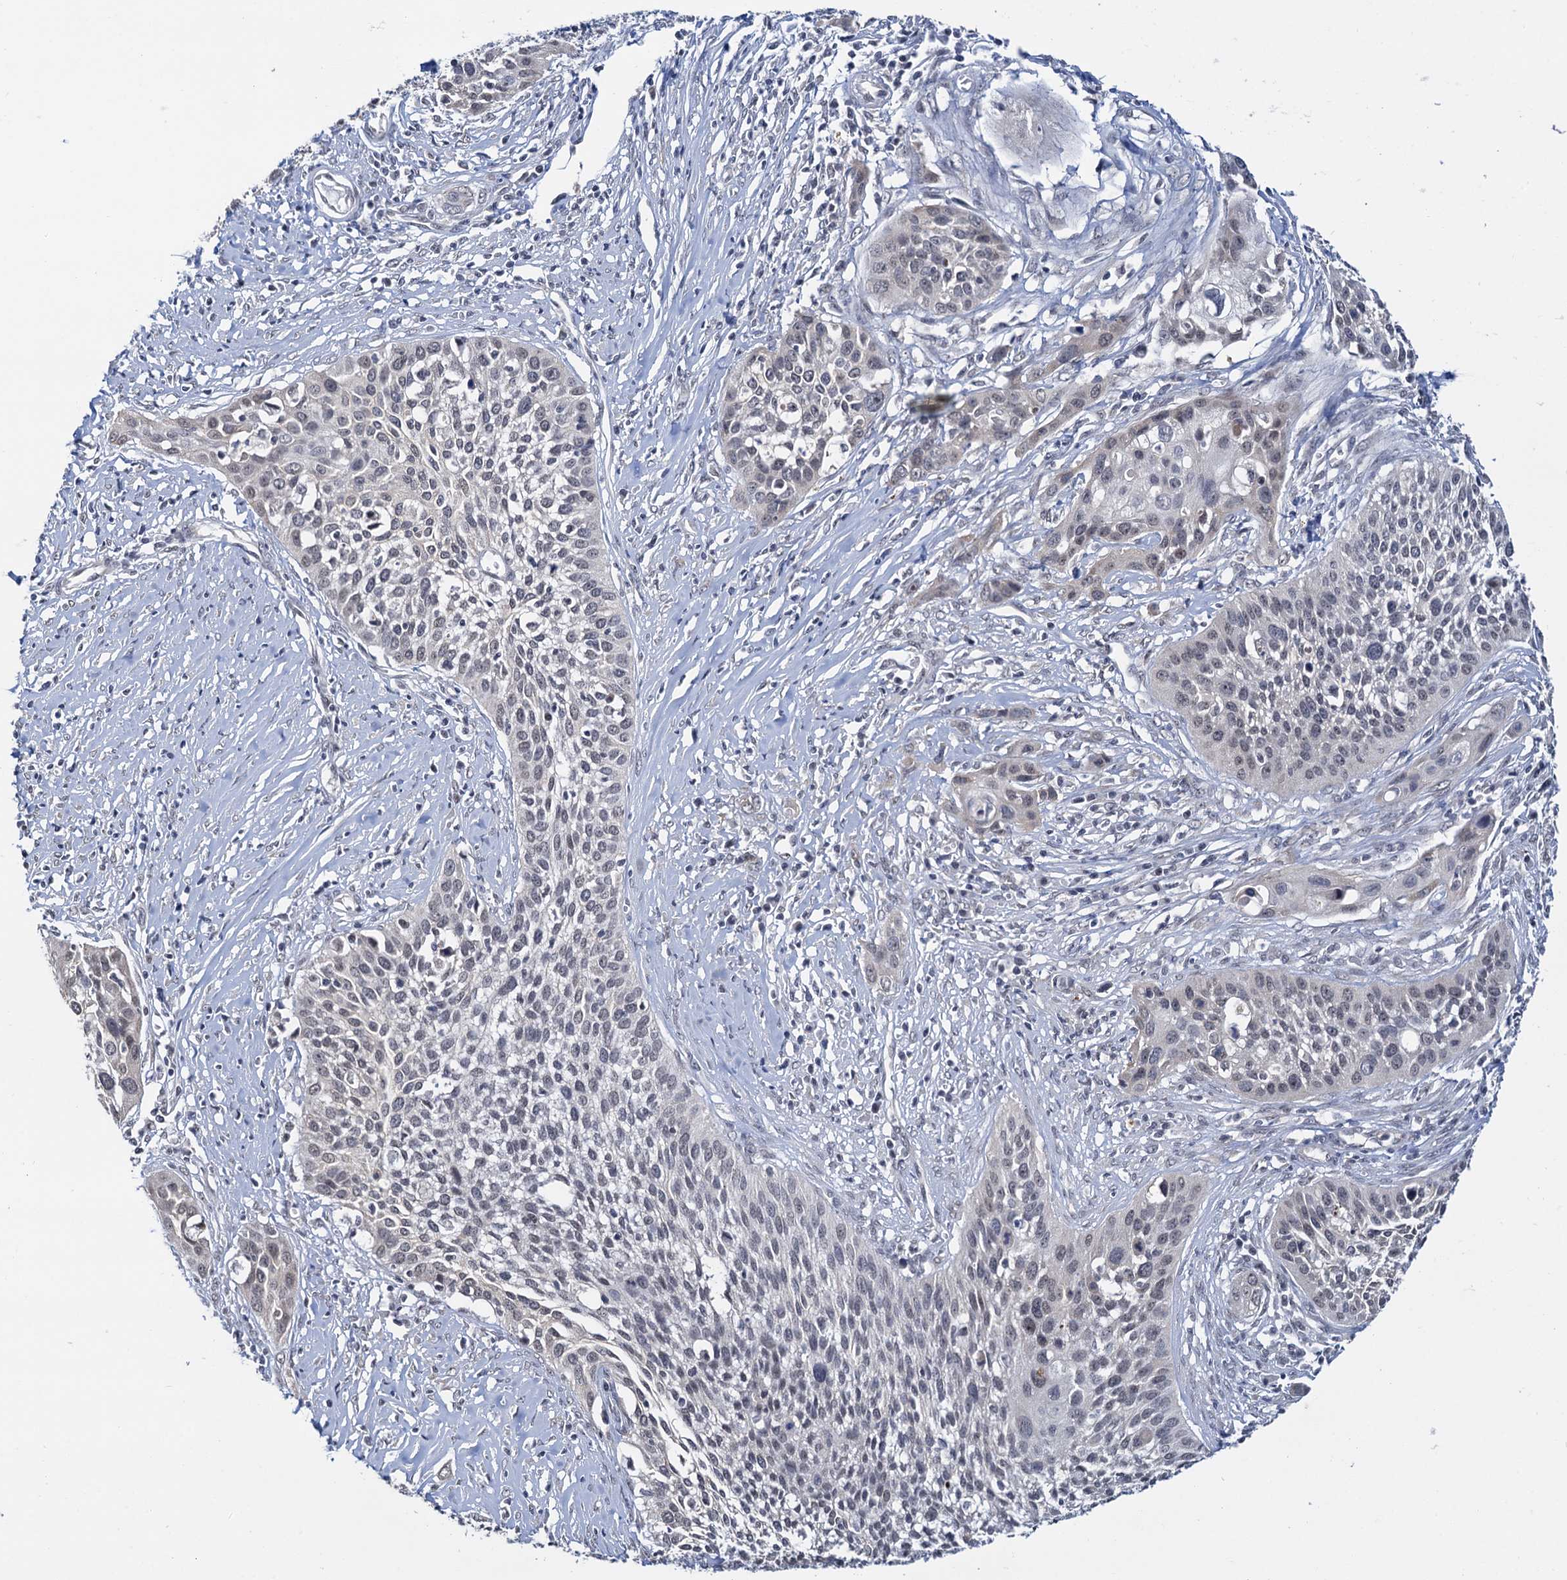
{"staining": {"intensity": "negative", "quantity": "none", "location": "none"}, "tissue": "cervical cancer", "cell_type": "Tumor cells", "image_type": "cancer", "snomed": [{"axis": "morphology", "description": "Squamous cell carcinoma, NOS"}, {"axis": "topography", "description": "Cervix"}], "caption": "High power microscopy image of an immunohistochemistry (IHC) histopathology image of cervical cancer (squamous cell carcinoma), revealing no significant staining in tumor cells. (DAB IHC visualized using brightfield microscopy, high magnification).", "gene": "NAT10", "patient": {"sex": "female", "age": 34}}